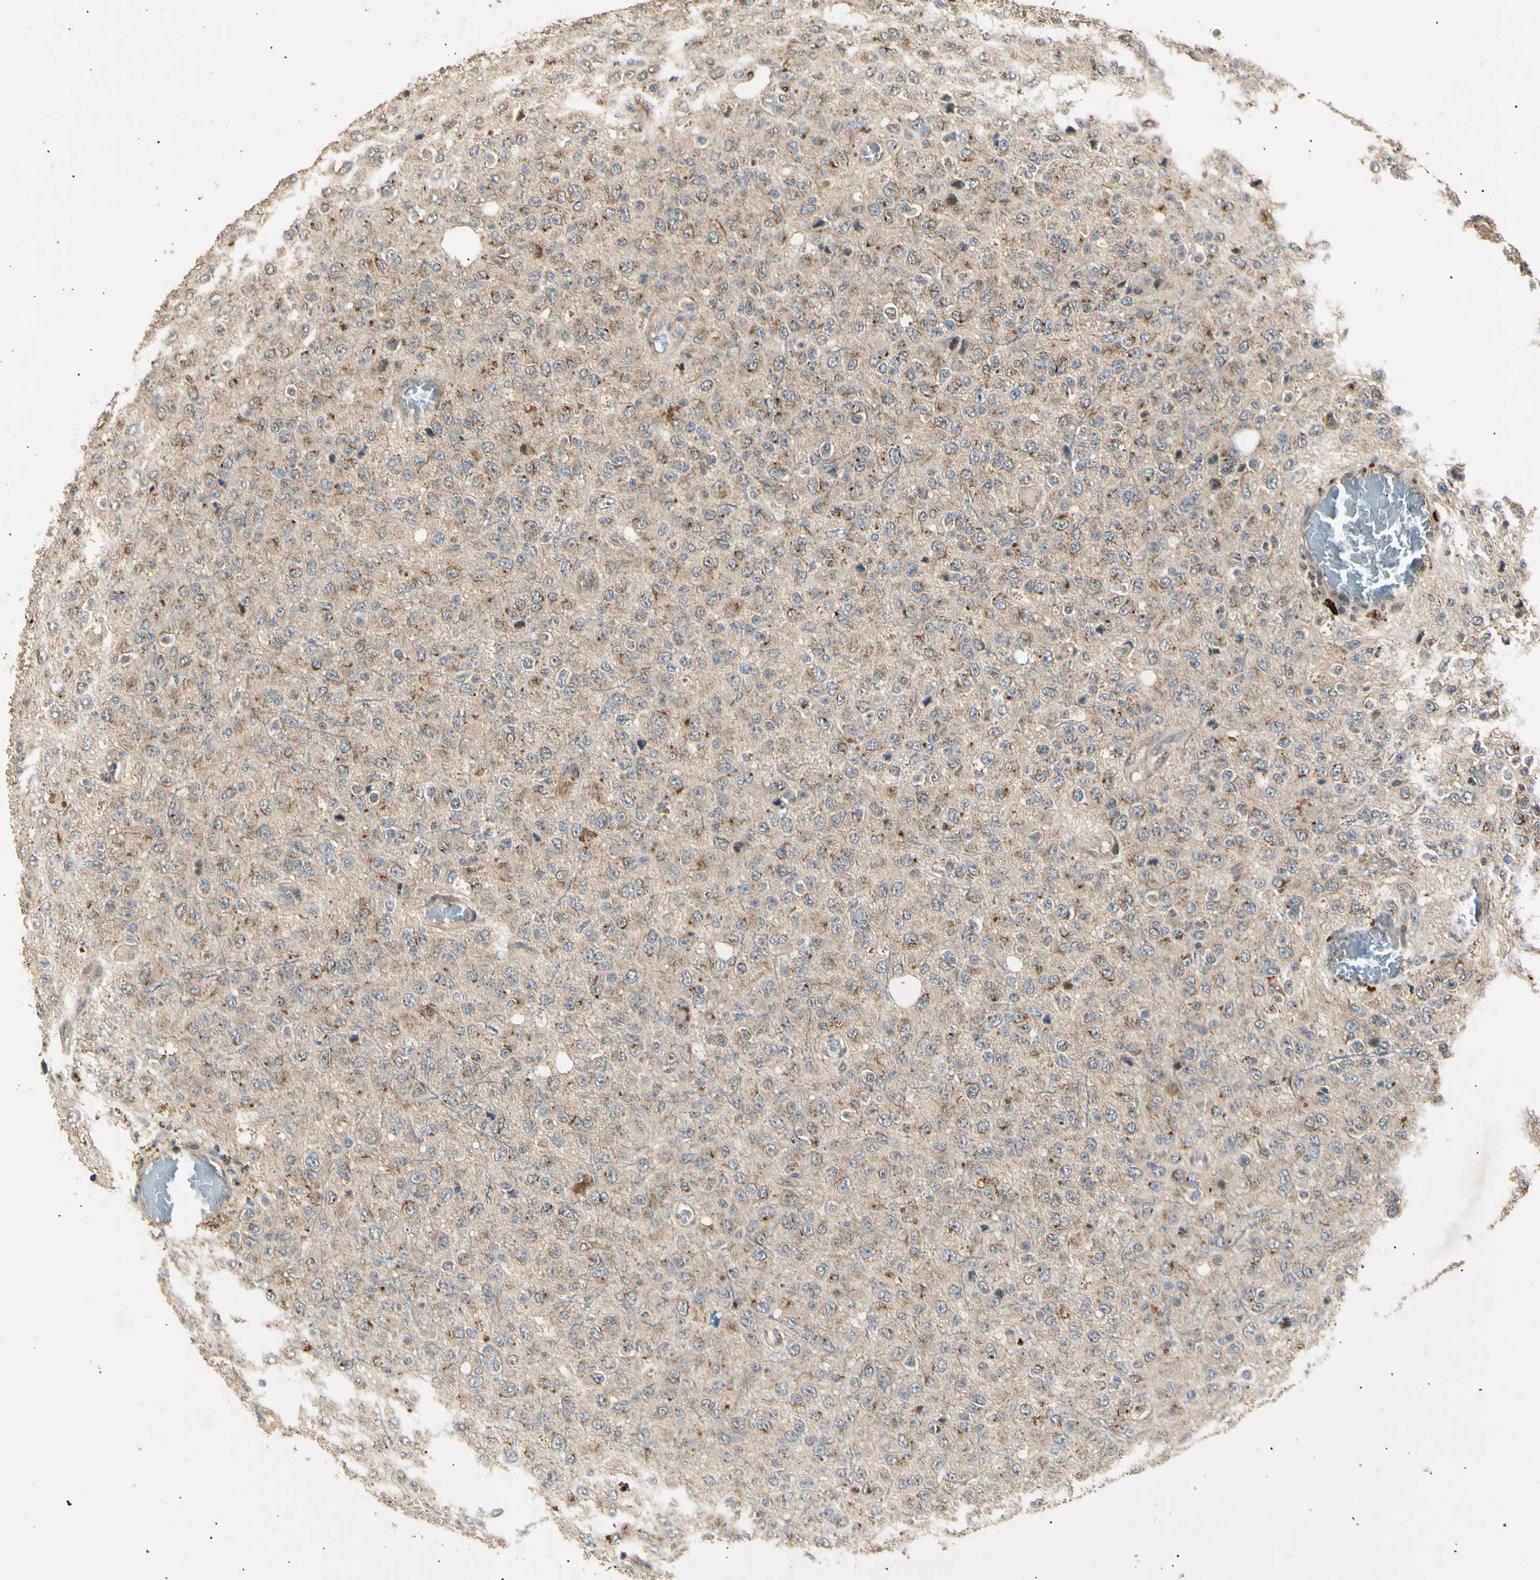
{"staining": {"intensity": "moderate", "quantity": "25%-75%", "location": "cytoplasmic/membranous"}, "tissue": "glioma", "cell_type": "Tumor cells", "image_type": "cancer", "snomed": [{"axis": "morphology", "description": "Glioma, malignant, High grade"}, {"axis": "topography", "description": "pancreas cauda"}], "caption": "A photomicrograph of glioma stained for a protein exhibits moderate cytoplasmic/membranous brown staining in tumor cells.", "gene": "NUAK2", "patient": {"sex": "male", "age": 60}}